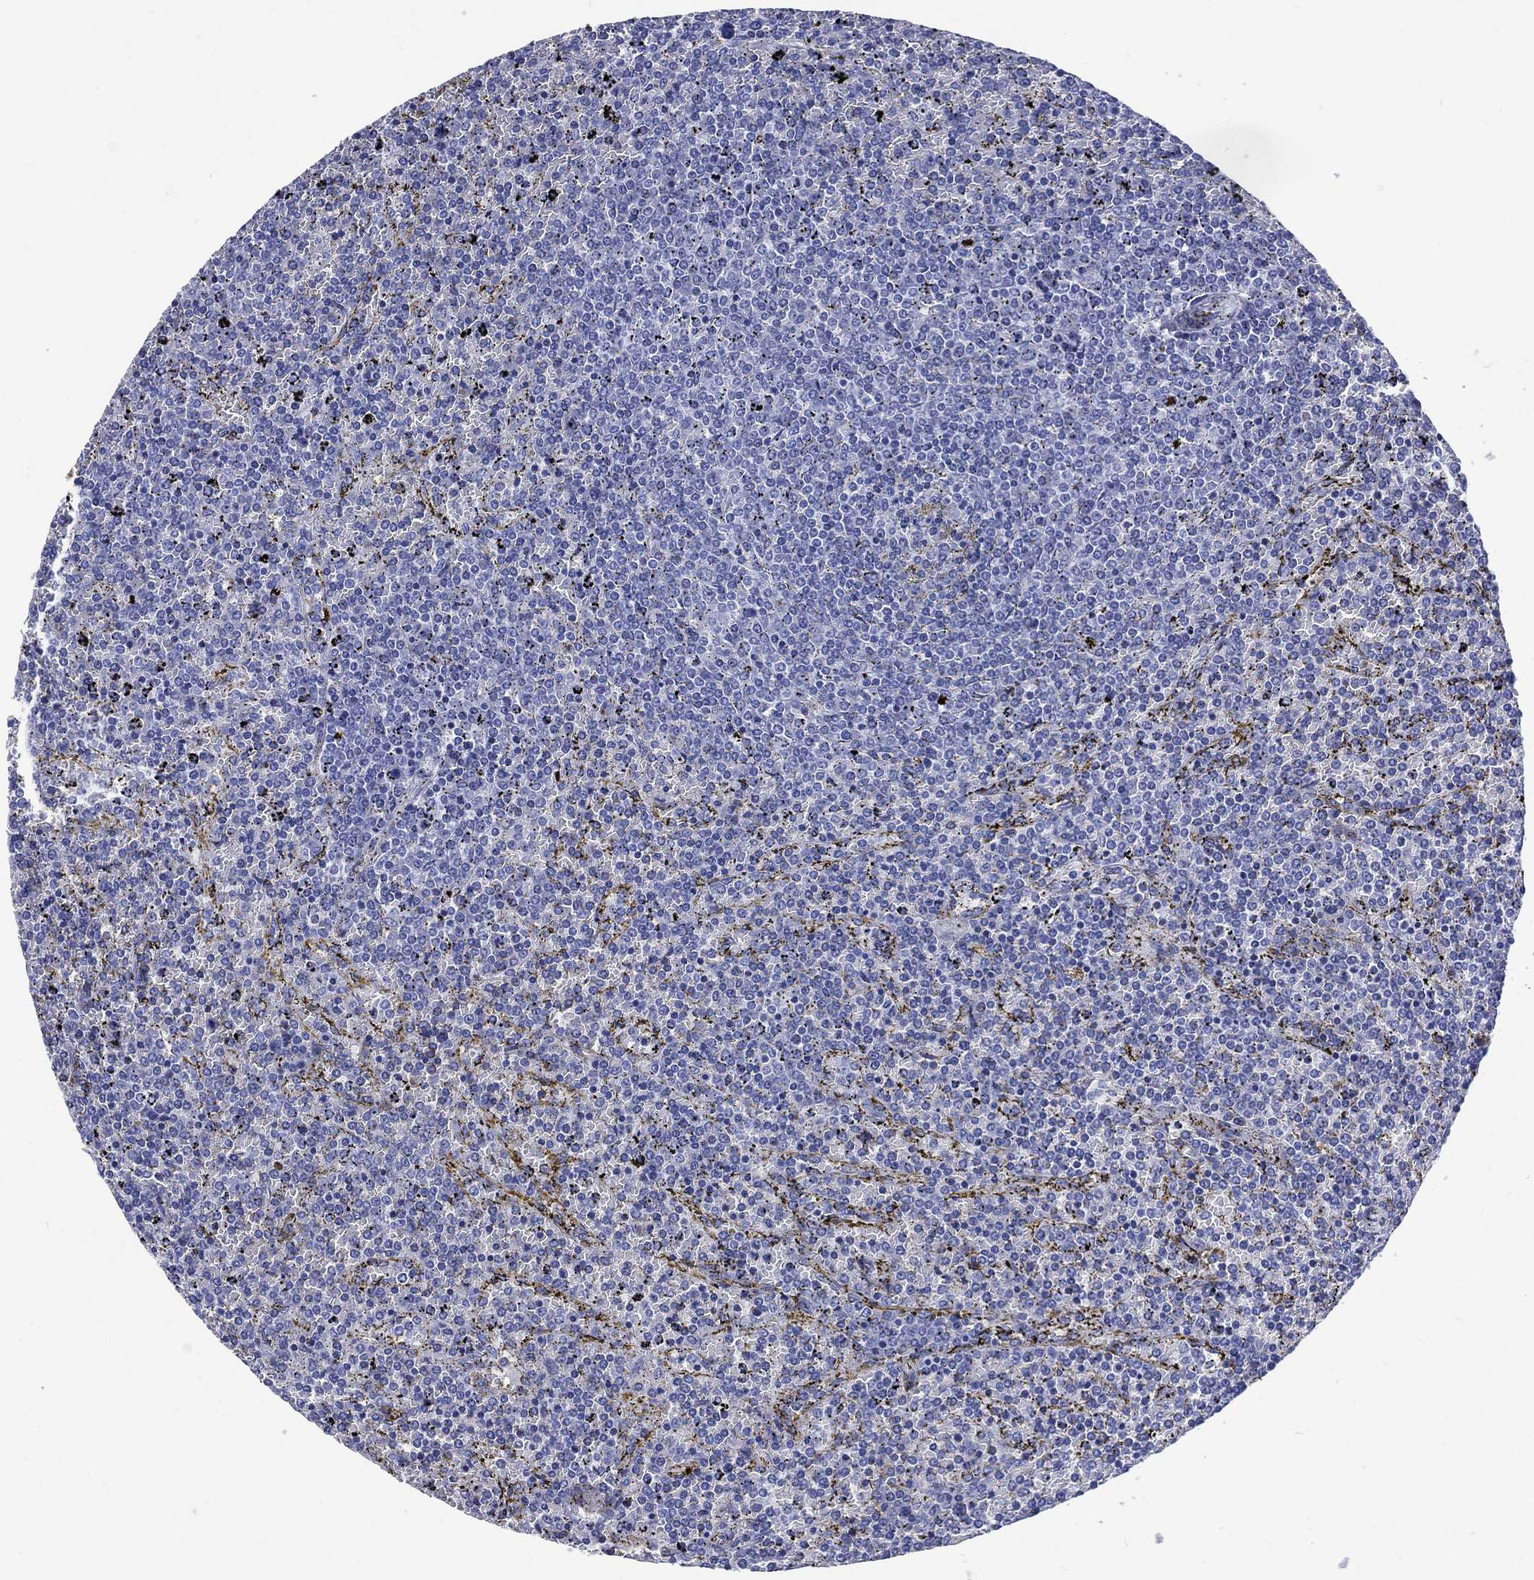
{"staining": {"intensity": "negative", "quantity": "none", "location": "none"}, "tissue": "lymphoma", "cell_type": "Tumor cells", "image_type": "cancer", "snomed": [{"axis": "morphology", "description": "Malignant lymphoma, non-Hodgkin's type, Low grade"}, {"axis": "topography", "description": "Spleen"}], "caption": "Immunohistochemistry (IHC) photomicrograph of low-grade malignant lymphoma, non-Hodgkin's type stained for a protein (brown), which reveals no expression in tumor cells.", "gene": "SHCBP1L", "patient": {"sex": "female", "age": 77}}